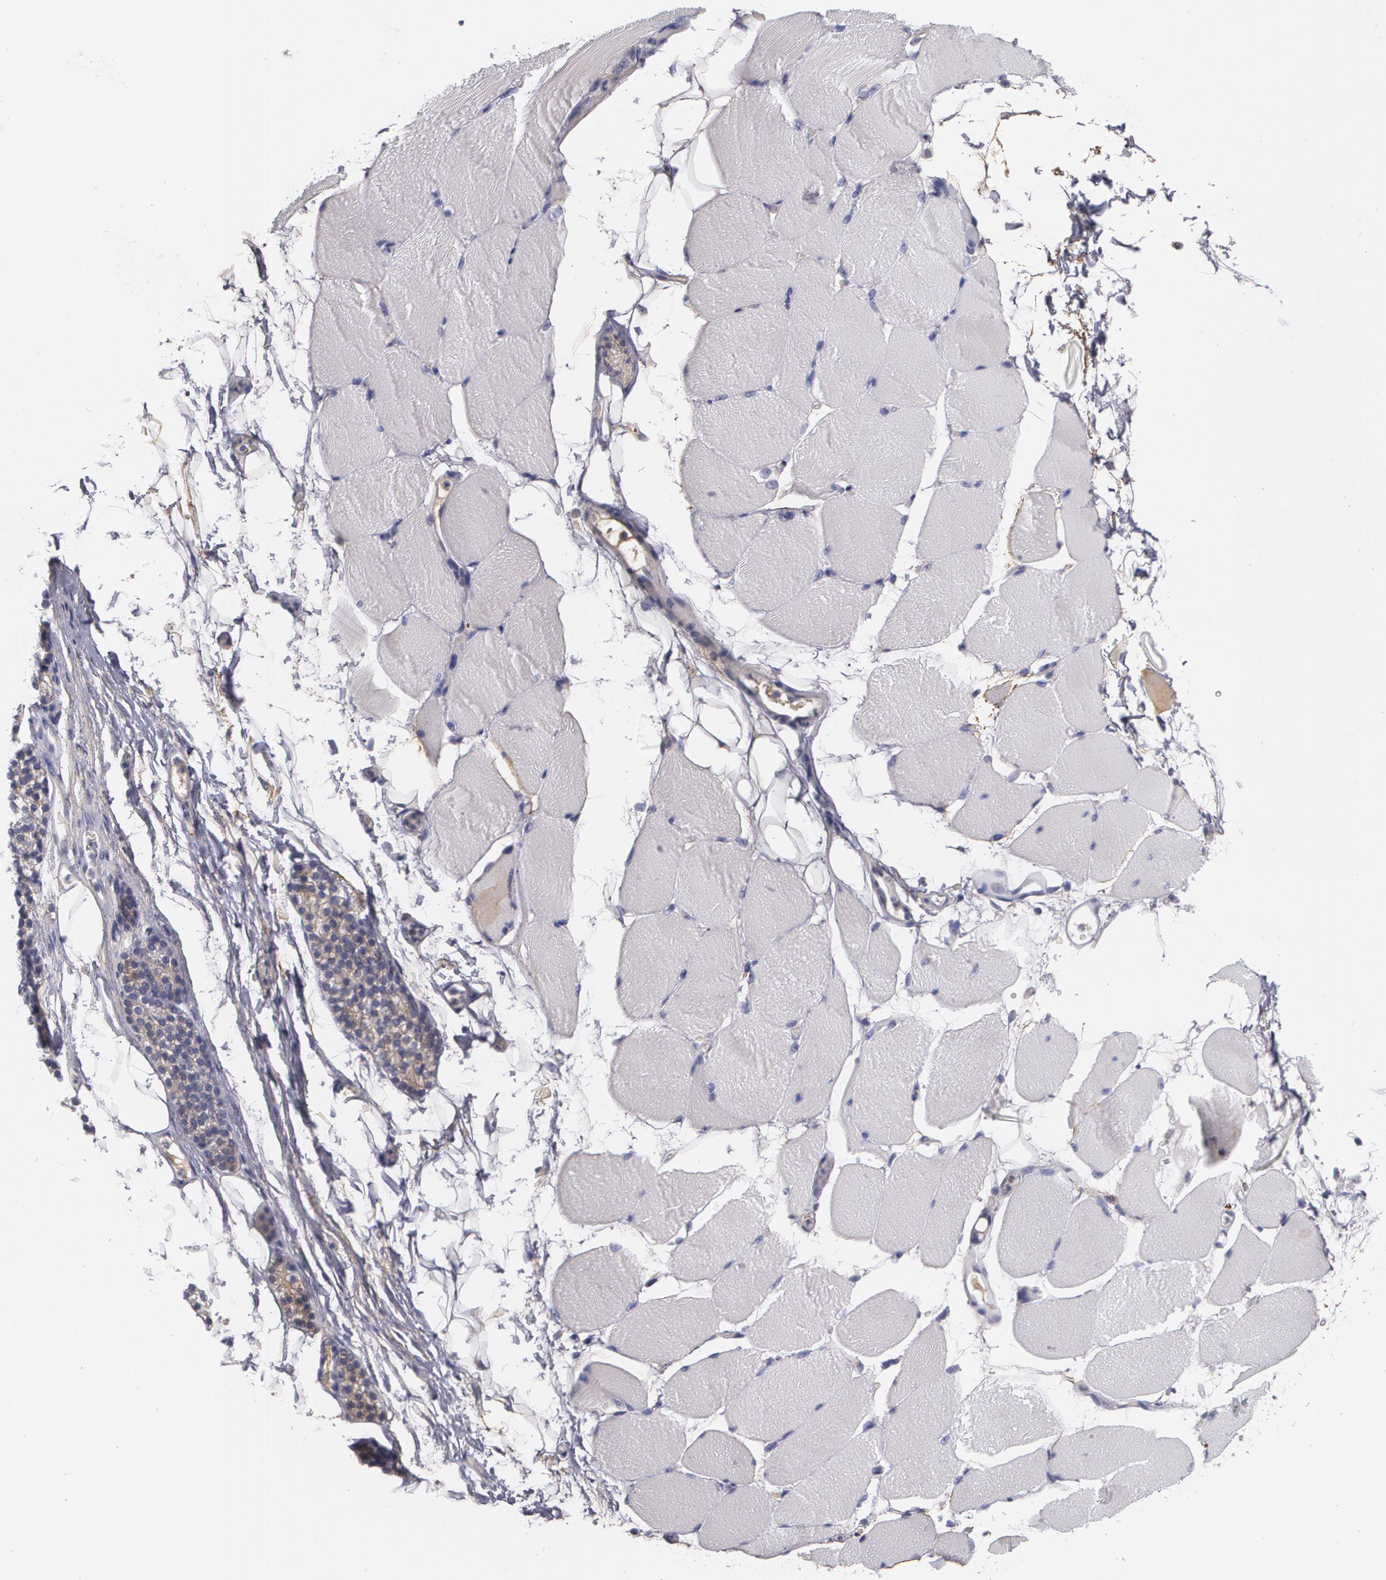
{"staining": {"intensity": "negative", "quantity": "none", "location": "none"}, "tissue": "skeletal muscle", "cell_type": "Myocytes", "image_type": "normal", "snomed": [{"axis": "morphology", "description": "Normal tissue, NOS"}, {"axis": "topography", "description": "Skeletal muscle"}, {"axis": "topography", "description": "Parathyroid gland"}], "caption": "Unremarkable skeletal muscle was stained to show a protein in brown. There is no significant staining in myocytes. (Immunohistochemistry (ihc), brightfield microscopy, high magnification).", "gene": "FBLN1", "patient": {"sex": "female", "age": 37}}